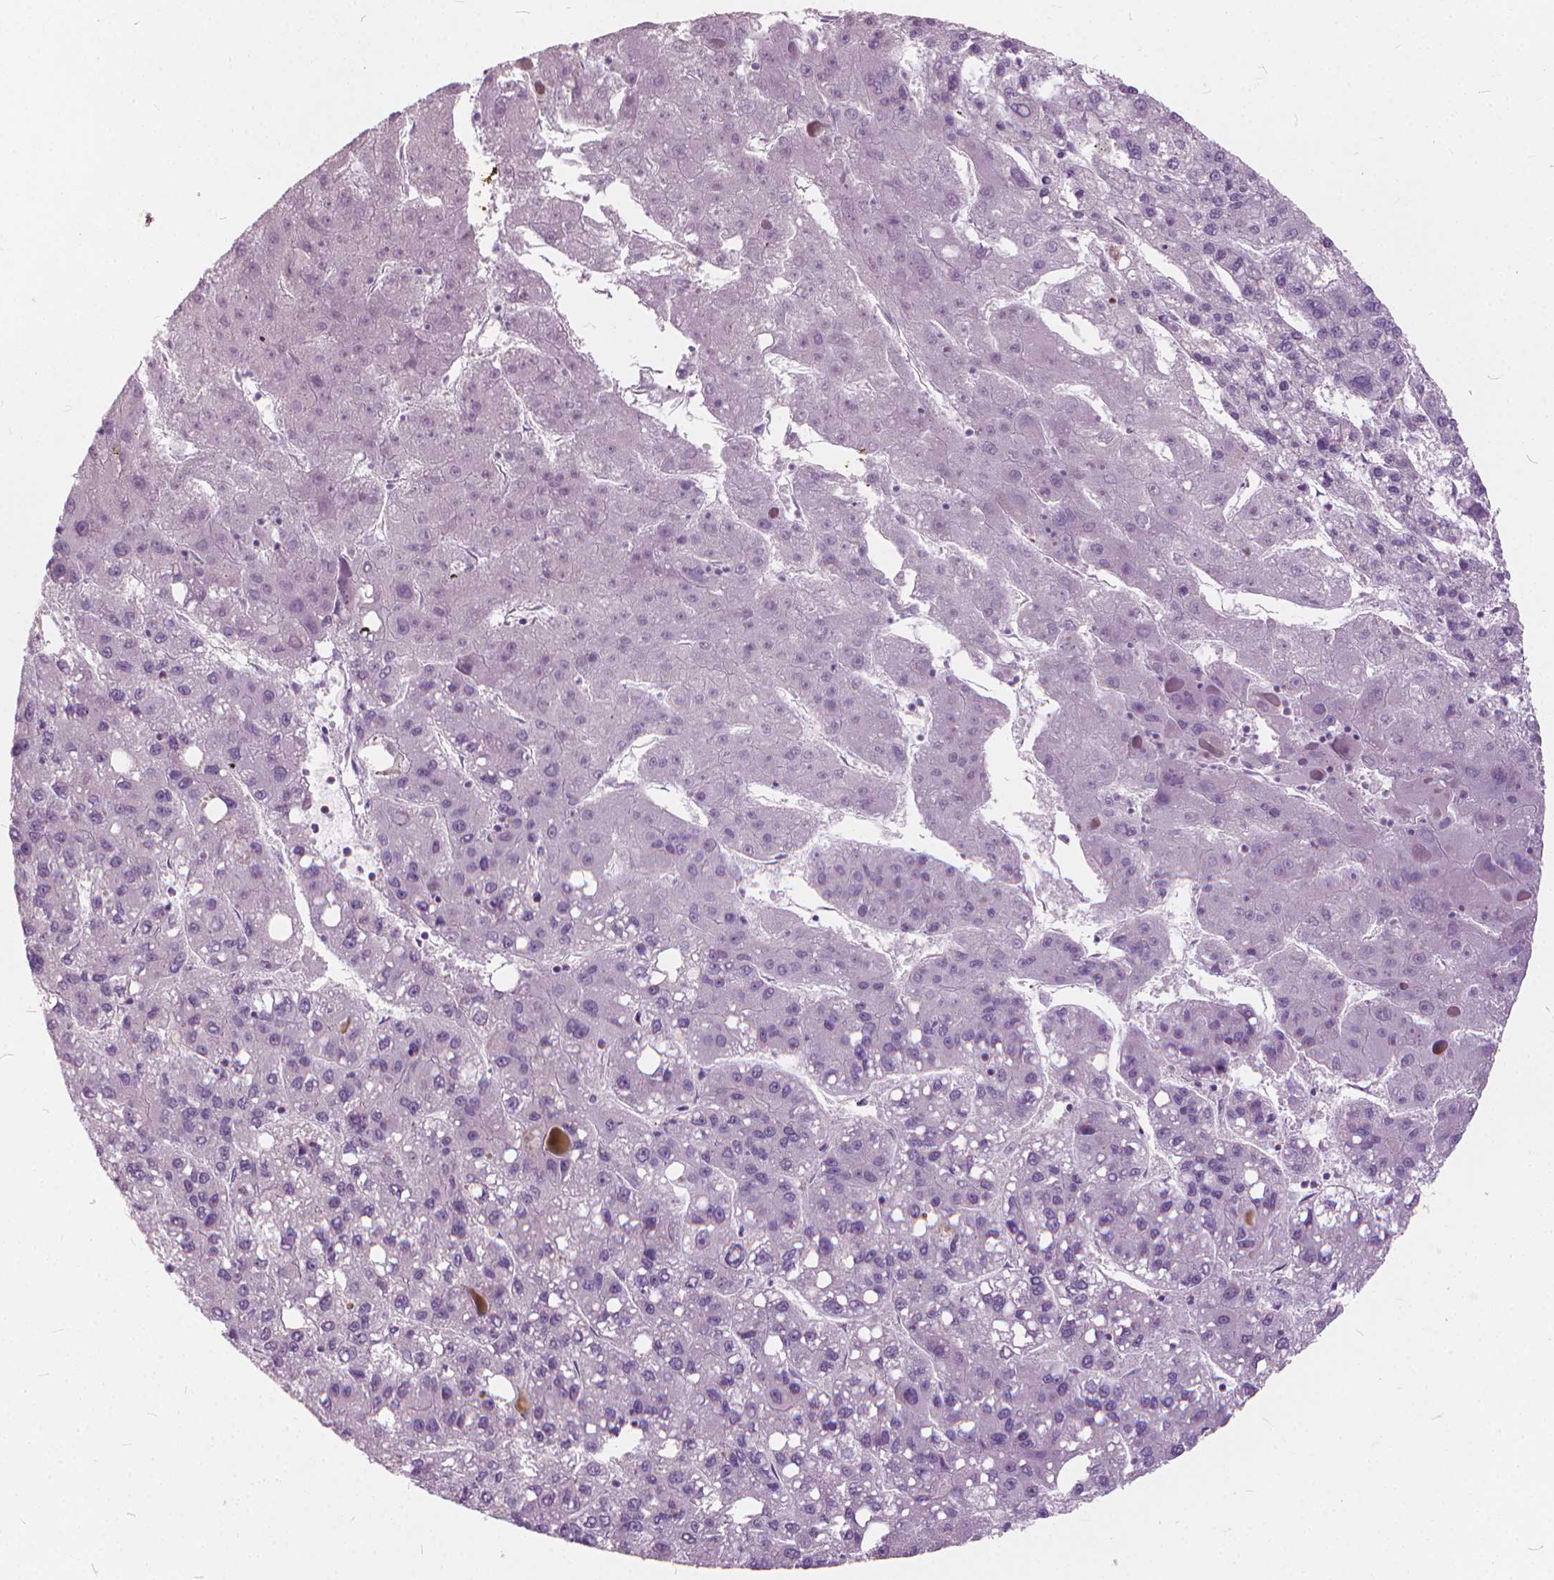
{"staining": {"intensity": "negative", "quantity": "none", "location": "none"}, "tissue": "liver cancer", "cell_type": "Tumor cells", "image_type": "cancer", "snomed": [{"axis": "morphology", "description": "Carcinoma, Hepatocellular, NOS"}, {"axis": "topography", "description": "Liver"}], "caption": "An IHC image of hepatocellular carcinoma (liver) is shown. There is no staining in tumor cells of hepatocellular carcinoma (liver).", "gene": "STAT5B", "patient": {"sex": "female", "age": 82}}